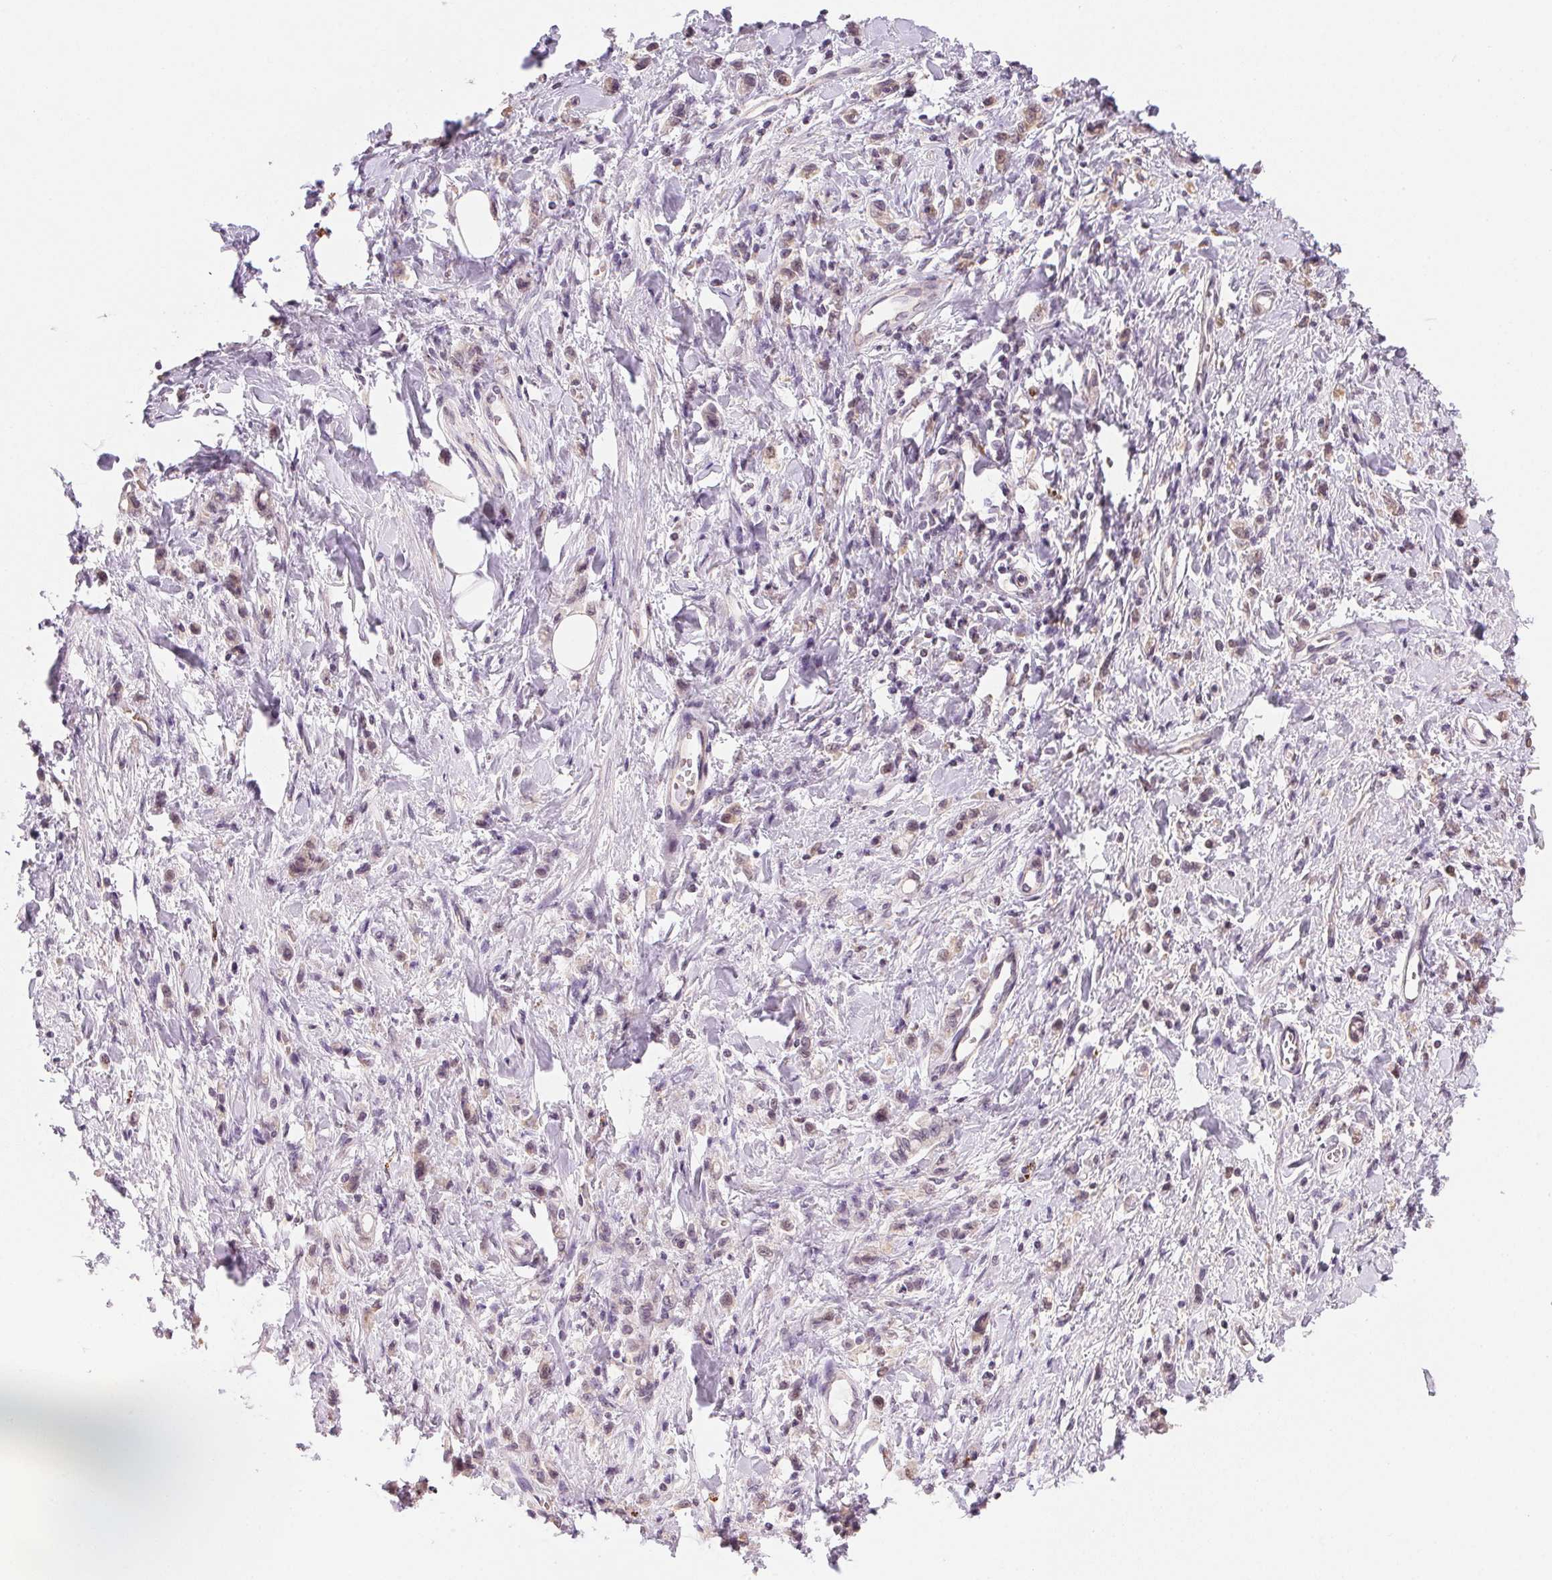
{"staining": {"intensity": "negative", "quantity": "none", "location": "none"}, "tissue": "stomach cancer", "cell_type": "Tumor cells", "image_type": "cancer", "snomed": [{"axis": "morphology", "description": "Adenocarcinoma, NOS"}, {"axis": "topography", "description": "Stomach"}], "caption": "IHC histopathology image of stomach cancer (adenocarcinoma) stained for a protein (brown), which demonstrates no positivity in tumor cells. (Stains: DAB (3,3'-diaminobenzidine) immunohistochemistry with hematoxylin counter stain, Microscopy: brightfield microscopy at high magnification).", "gene": "METTL13", "patient": {"sex": "male", "age": 77}}